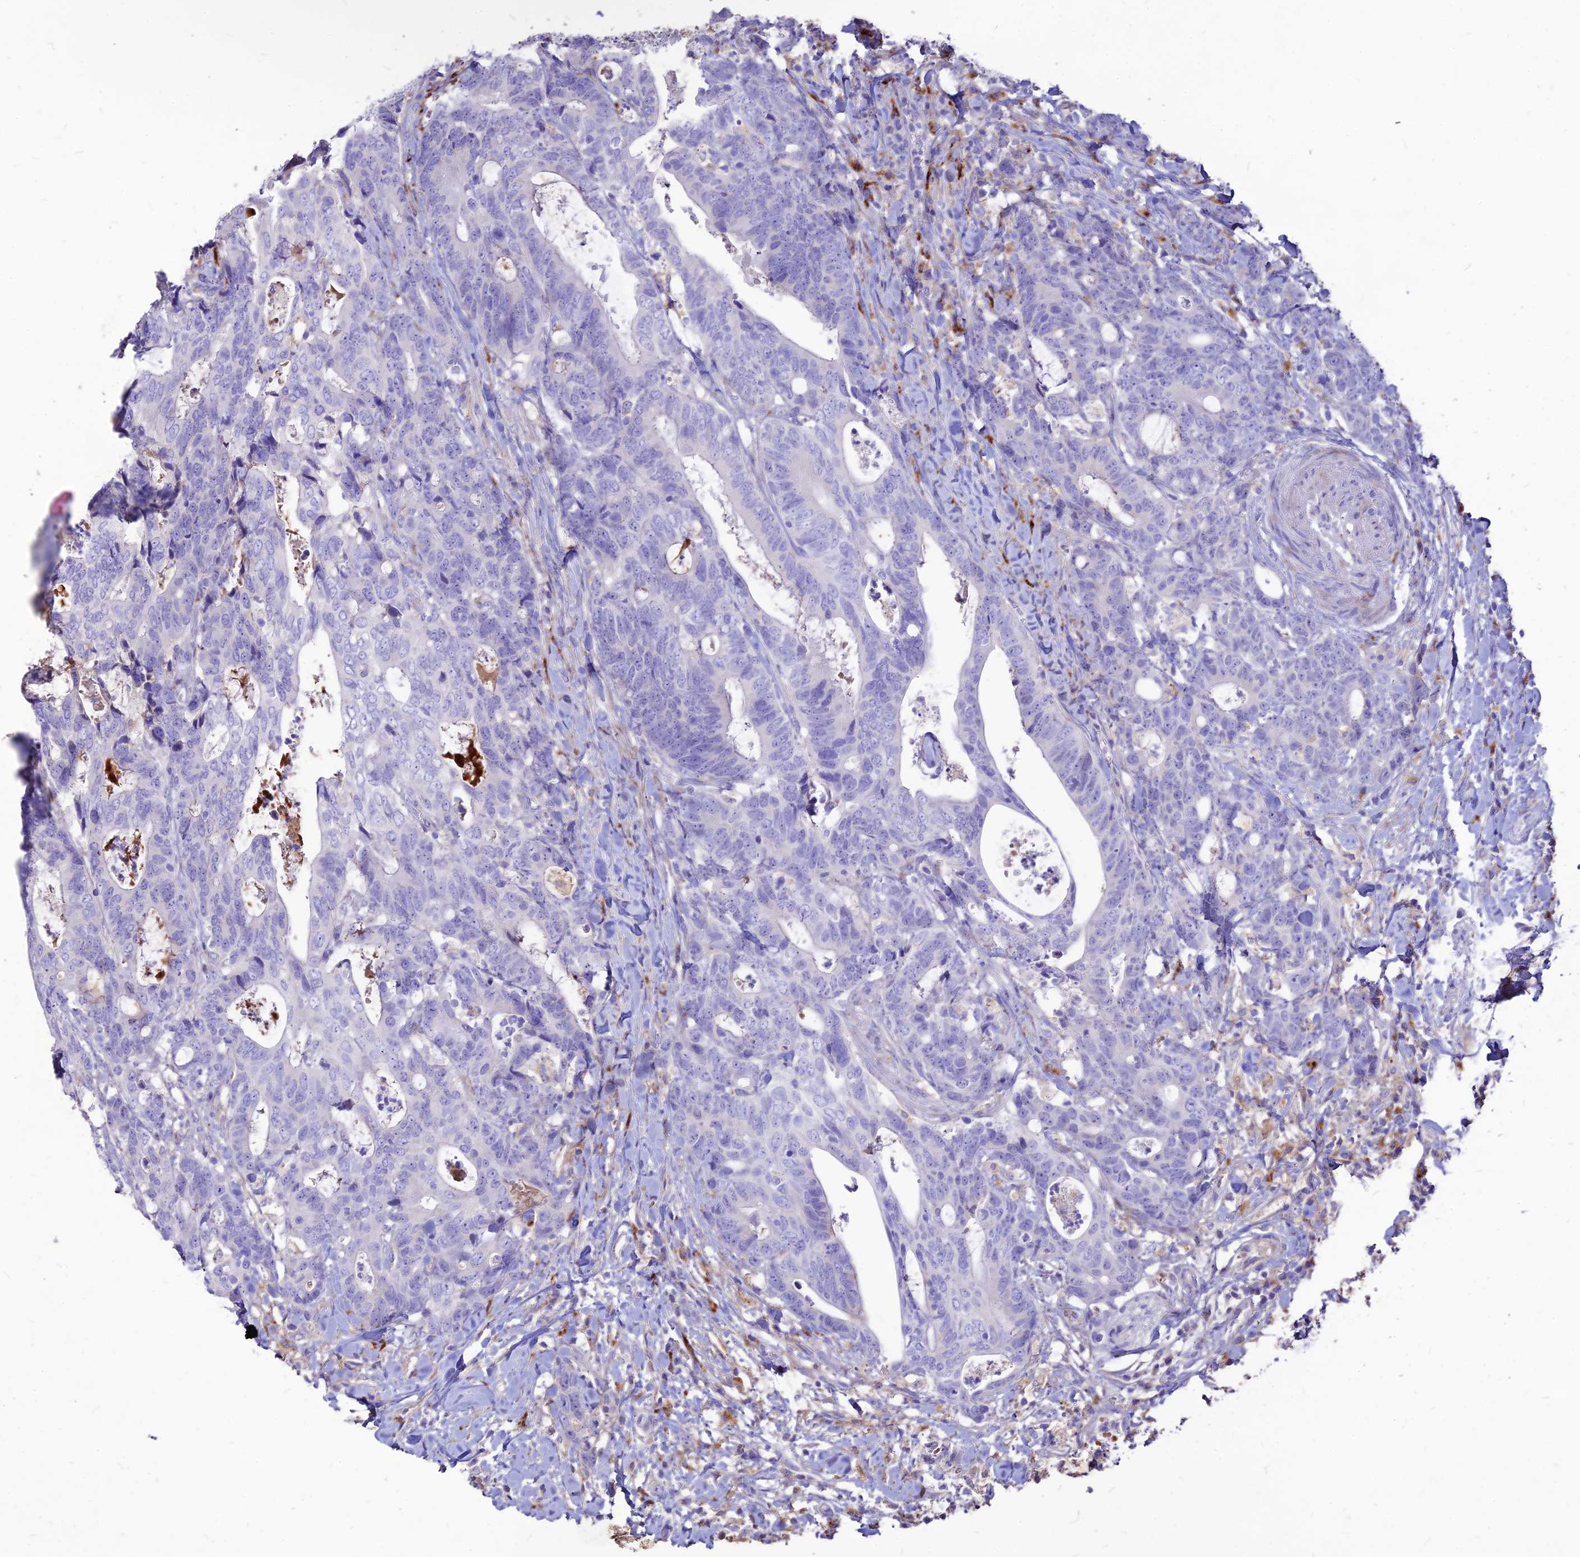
{"staining": {"intensity": "negative", "quantity": "none", "location": "none"}, "tissue": "colorectal cancer", "cell_type": "Tumor cells", "image_type": "cancer", "snomed": [{"axis": "morphology", "description": "Adenocarcinoma, NOS"}, {"axis": "topography", "description": "Colon"}], "caption": "An image of colorectal cancer stained for a protein displays no brown staining in tumor cells.", "gene": "RIMOC1", "patient": {"sex": "female", "age": 82}}